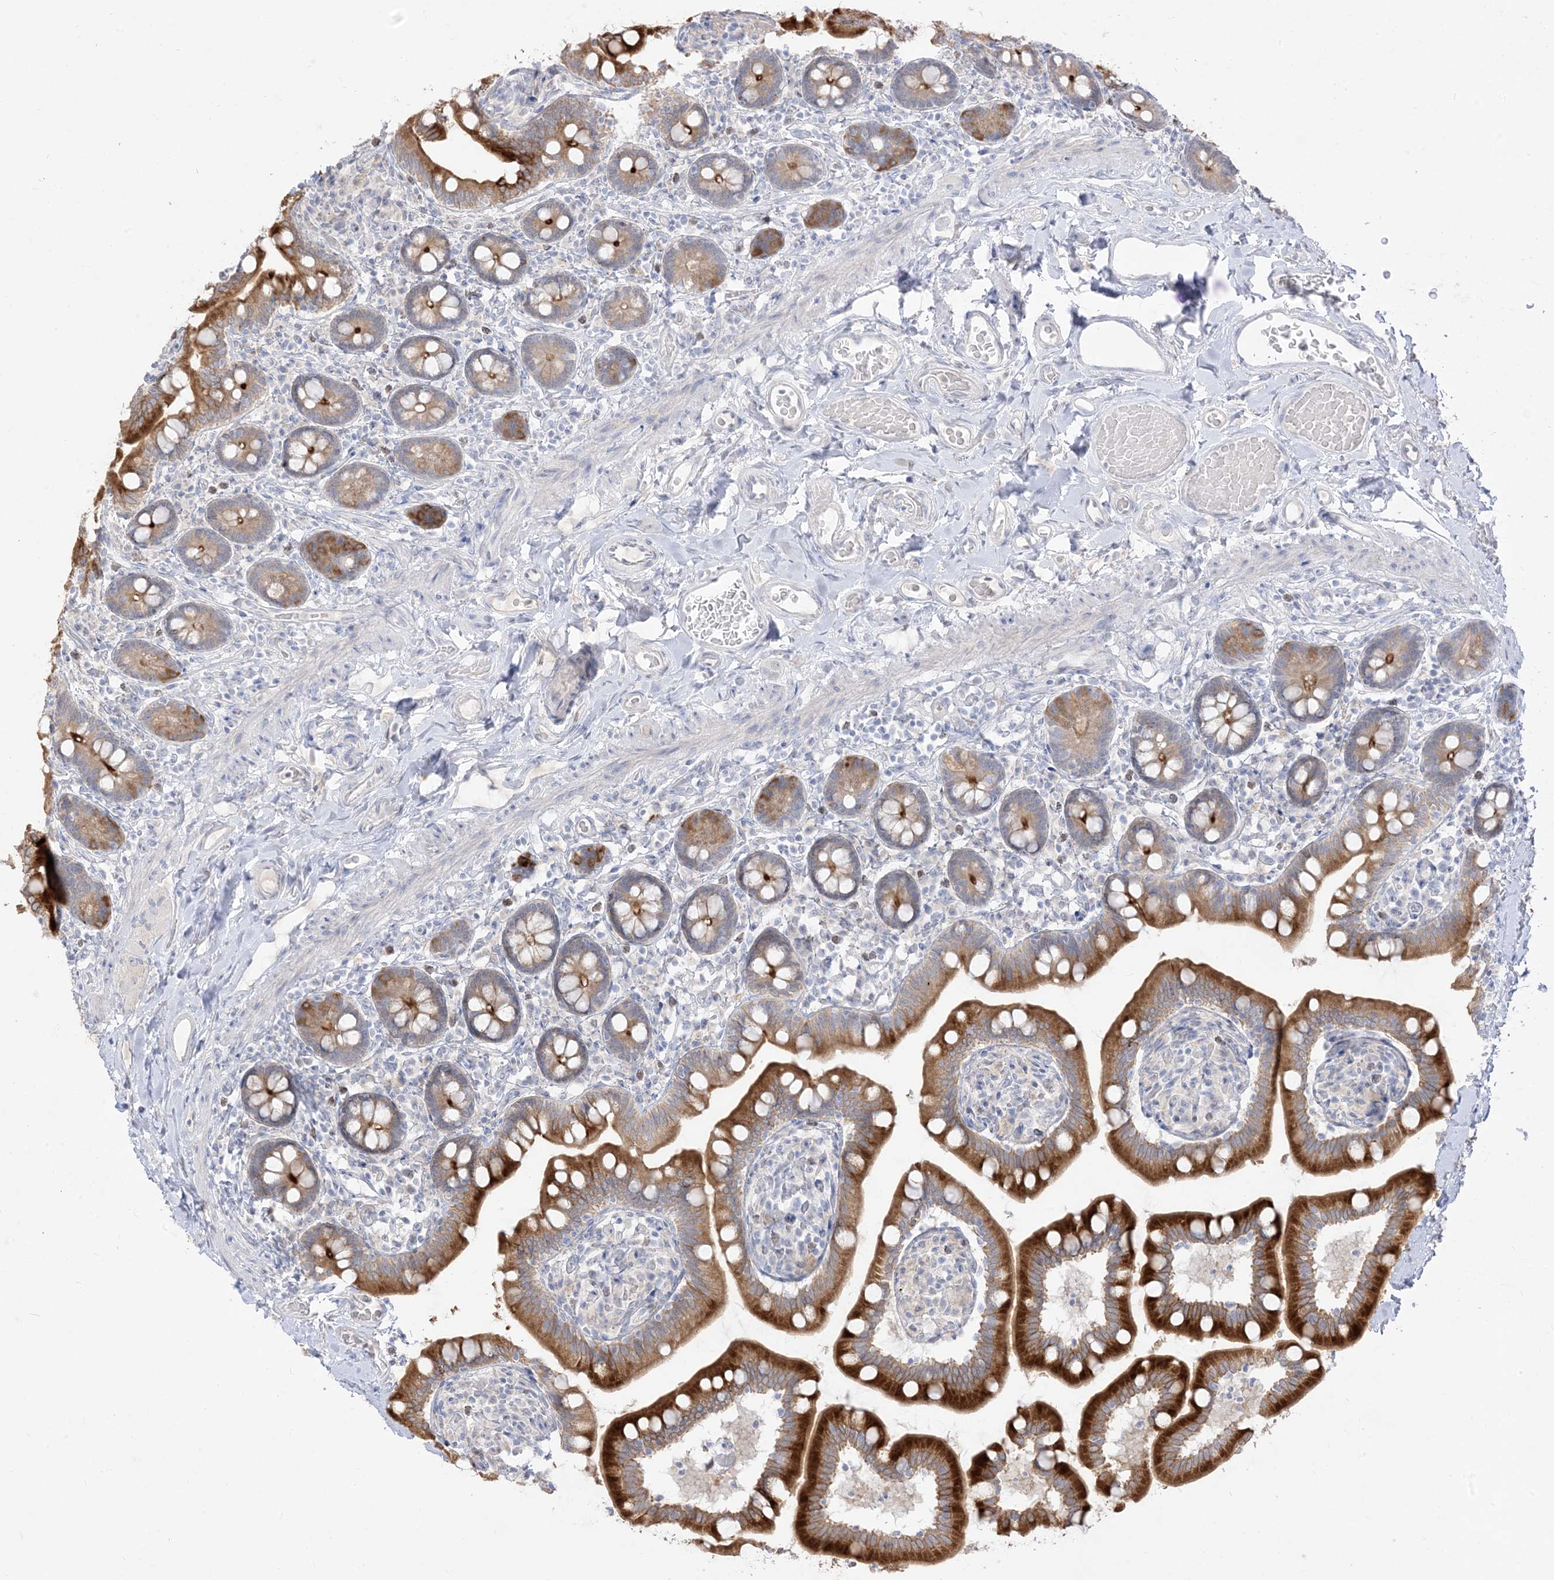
{"staining": {"intensity": "strong", "quantity": "25%-75%", "location": "cytoplasmic/membranous"}, "tissue": "small intestine", "cell_type": "Glandular cells", "image_type": "normal", "snomed": [{"axis": "morphology", "description": "Normal tissue, NOS"}, {"axis": "topography", "description": "Small intestine"}], "caption": "Small intestine stained with a brown dye reveals strong cytoplasmic/membranous positive positivity in about 25%-75% of glandular cells.", "gene": "LOXL3", "patient": {"sex": "female", "age": 64}}